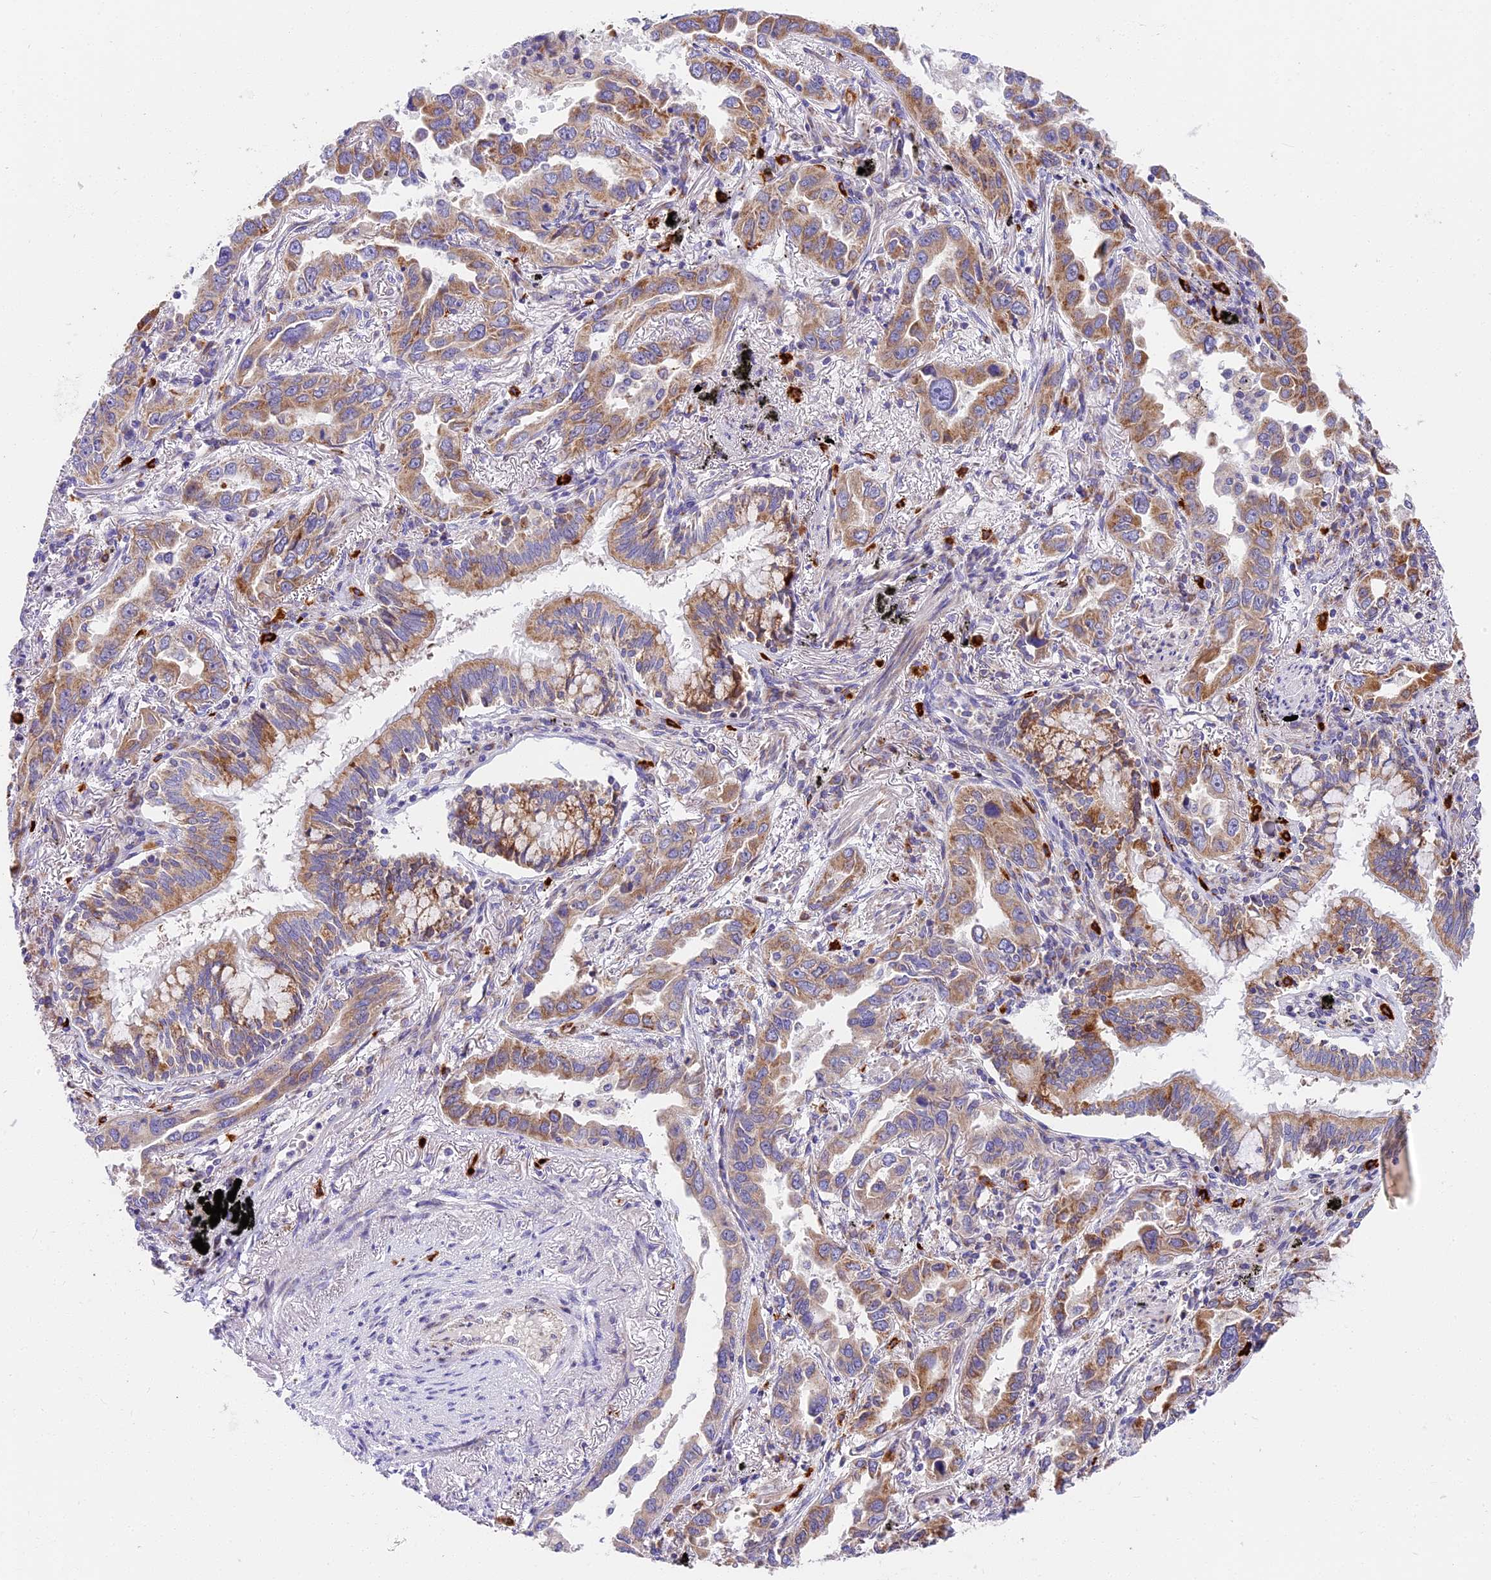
{"staining": {"intensity": "moderate", "quantity": ">75%", "location": "cytoplasmic/membranous"}, "tissue": "lung cancer", "cell_type": "Tumor cells", "image_type": "cancer", "snomed": [{"axis": "morphology", "description": "Adenocarcinoma, NOS"}, {"axis": "topography", "description": "Lung"}], "caption": "The immunohistochemical stain labels moderate cytoplasmic/membranous positivity in tumor cells of lung cancer (adenocarcinoma) tissue.", "gene": "MRAS", "patient": {"sex": "male", "age": 67}}